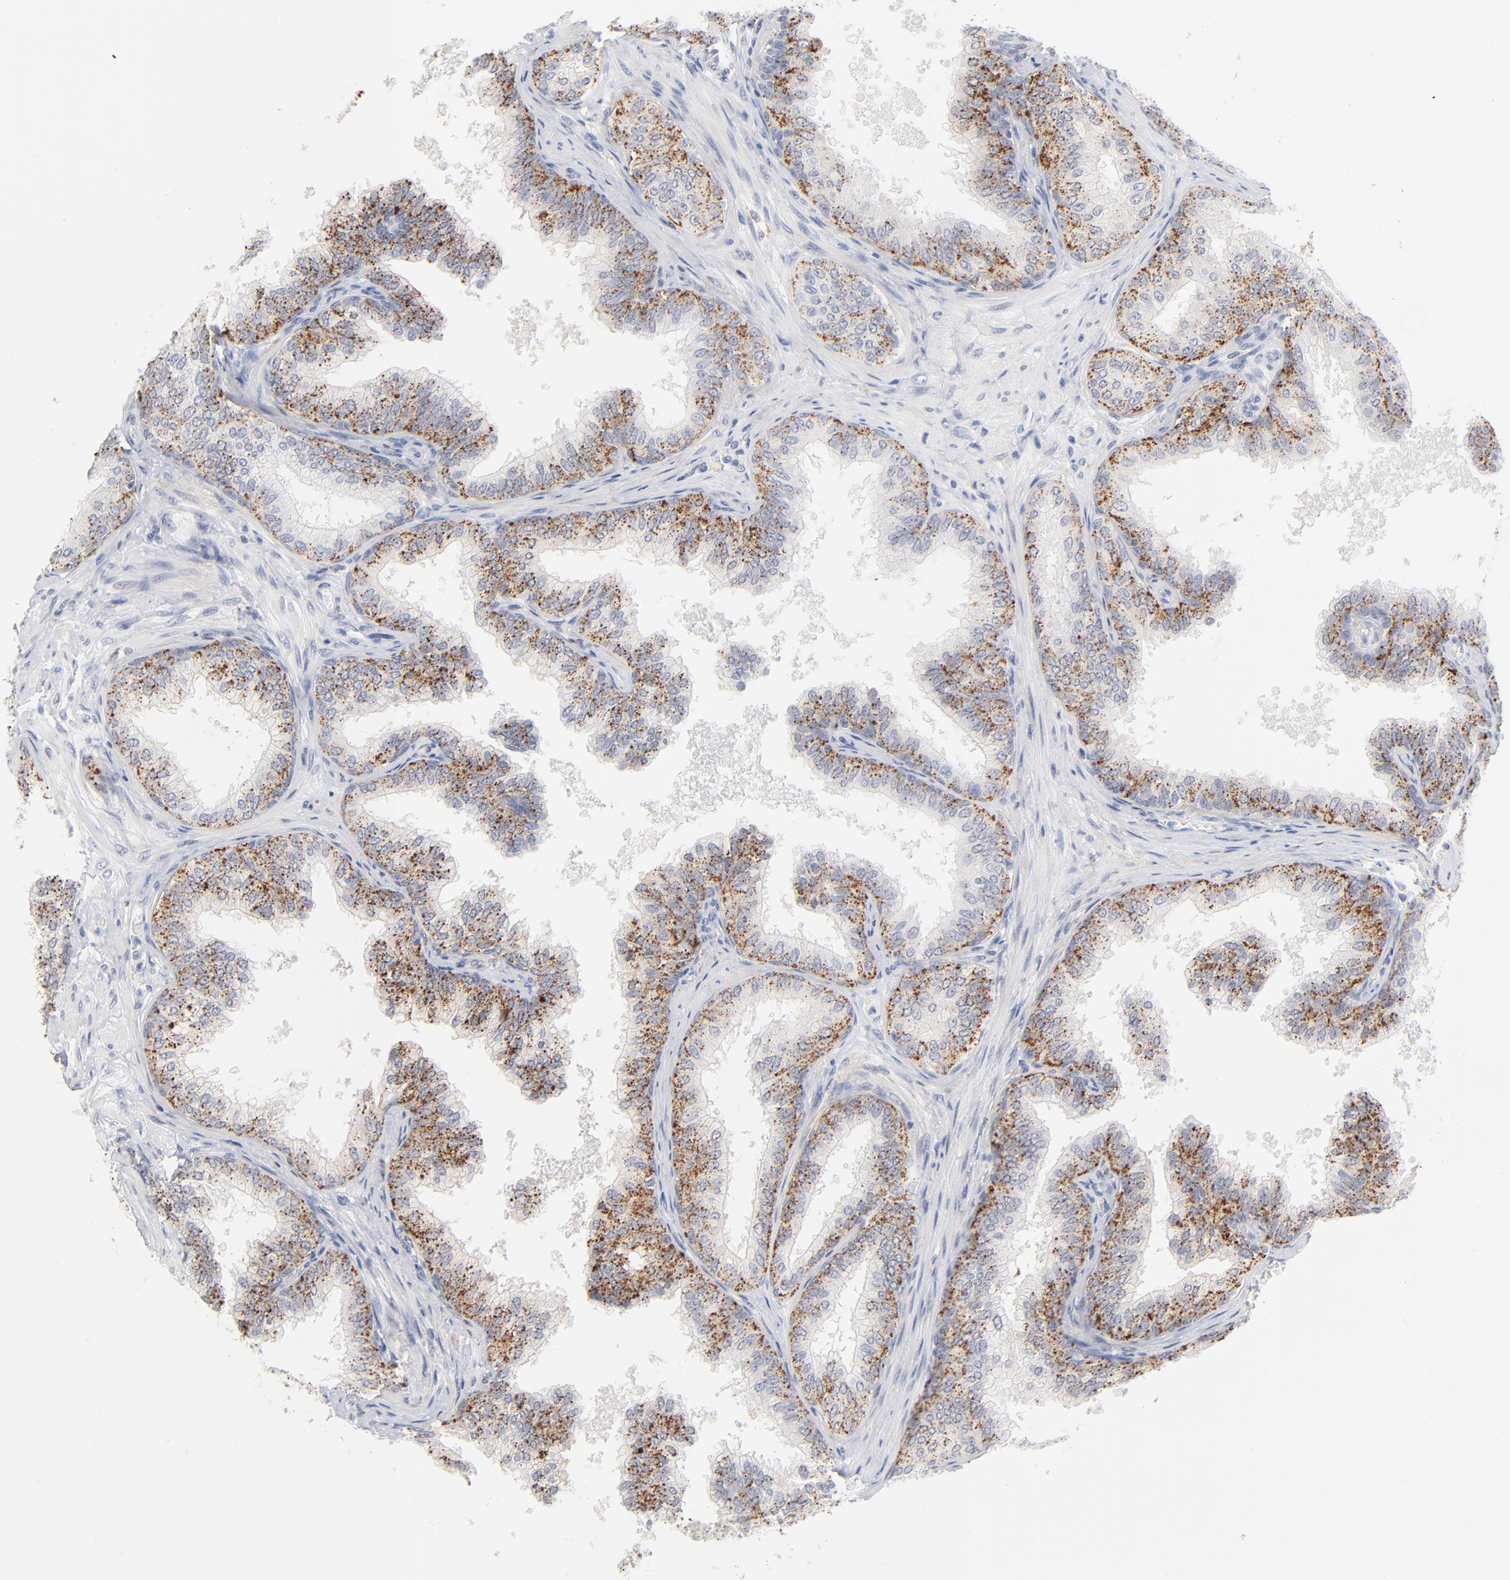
{"staining": {"intensity": "strong", "quantity": ">75%", "location": "cytoplasmic/membranous"}, "tissue": "prostate", "cell_type": "Glandular cells", "image_type": "normal", "snomed": [{"axis": "morphology", "description": "Normal tissue, NOS"}, {"axis": "topography", "description": "Prostate"}], "caption": "Immunohistochemical staining of normal human prostate shows >75% levels of strong cytoplasmic/membranous protein expression in about >75% of glandular cells.", "gene": "LTBP2", "patient": {"sex": "male", "age": 60}}